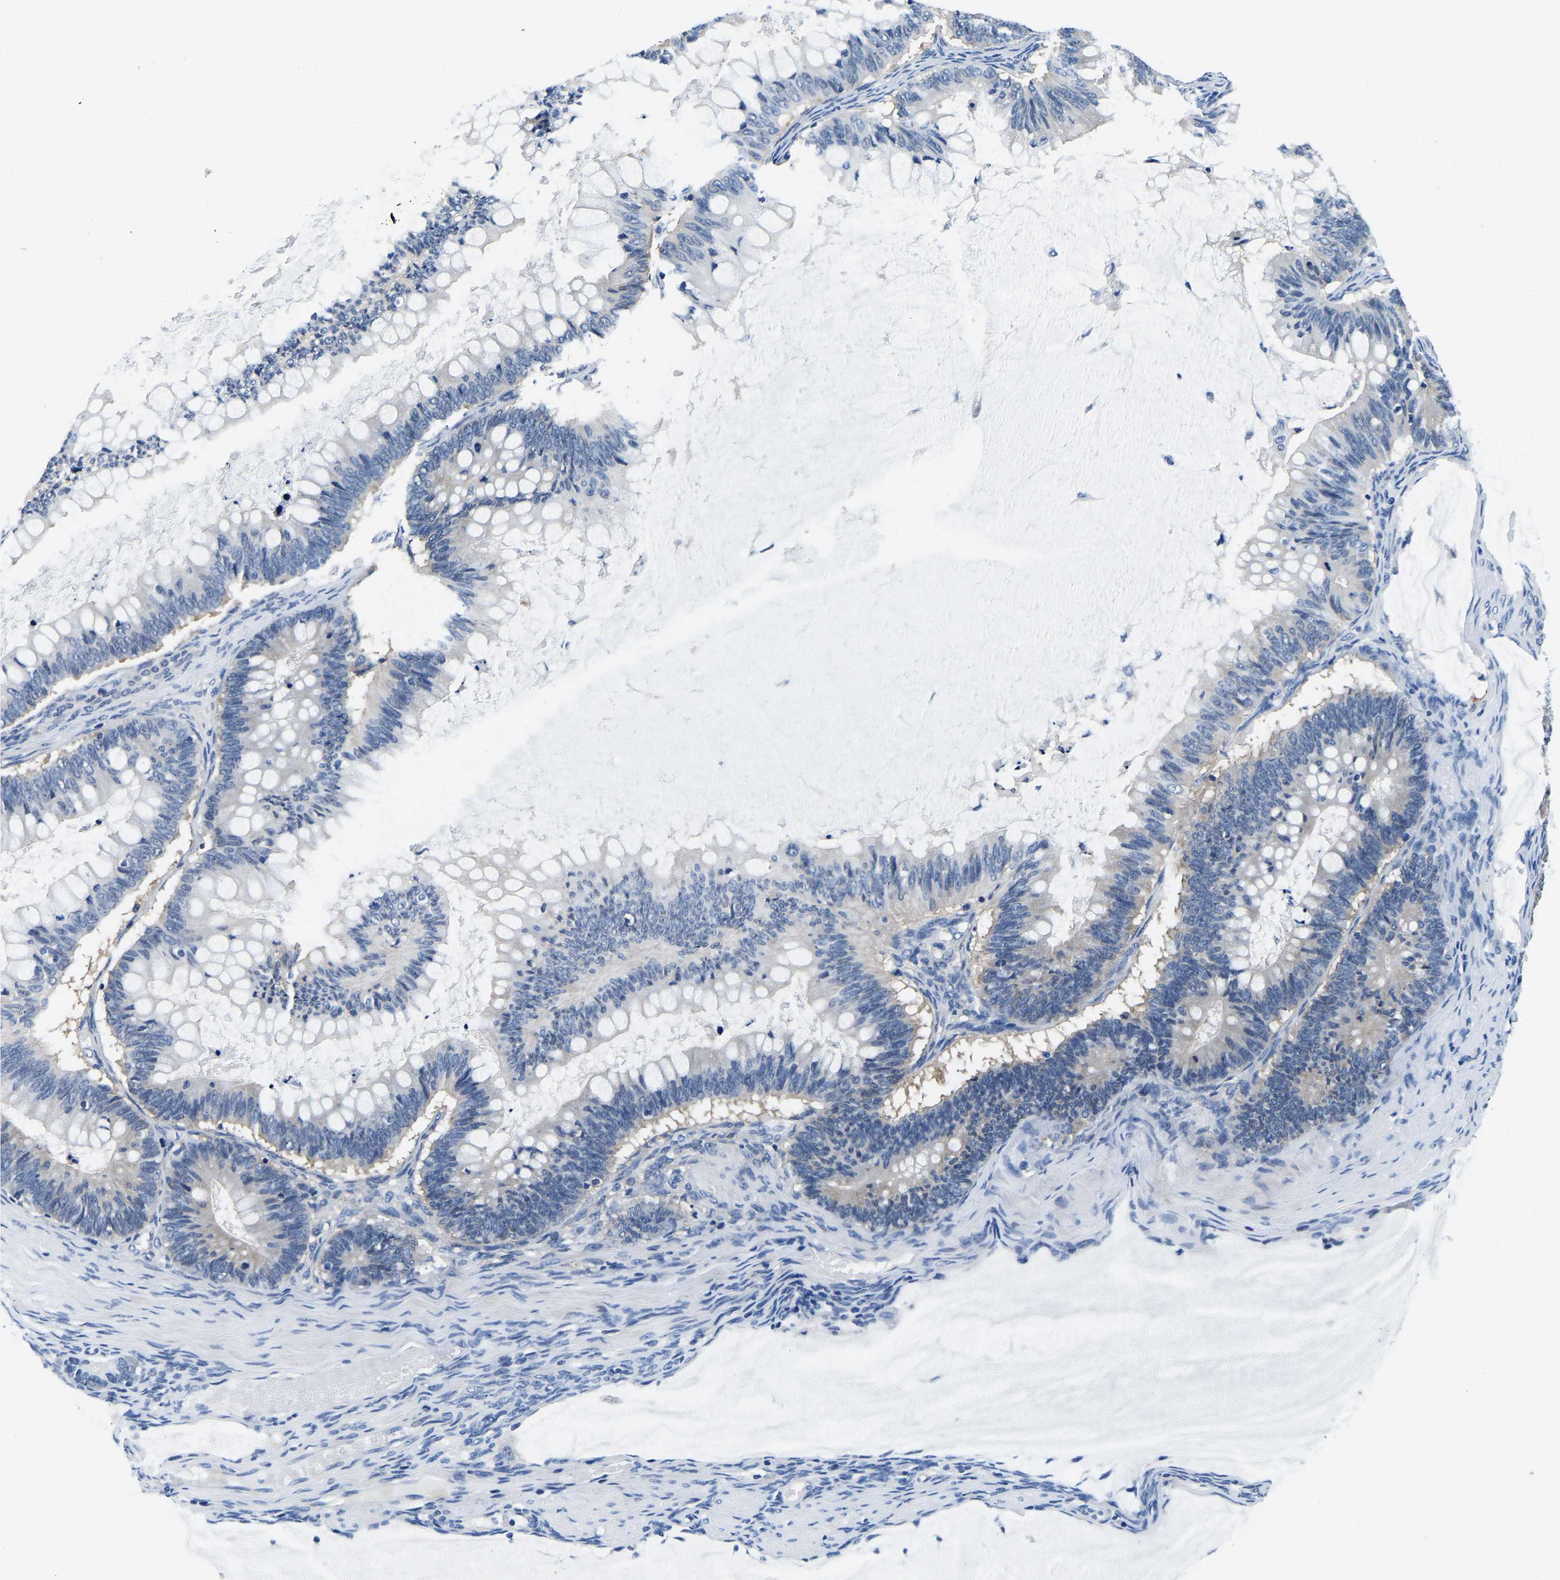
{"staining": {"intensity": "negative", "quantity": "none", "location": "none"}, "tissue": "ovarian cancer", "cell_type": "Tumor cells", "image_type": "cancer", "snomed": [{"axis": "morphology", "description": "Cystadenocarcinoma, mucinous, NOS"}, {"axis": "topography", "description": "Ovary"}], "caption": "Tumor cells are negative for brown protein staining in mucinous cystadenocarcinoma (ovarian).", "gene": "ACO1", "patient": {"sex": "female", "age": 61}}